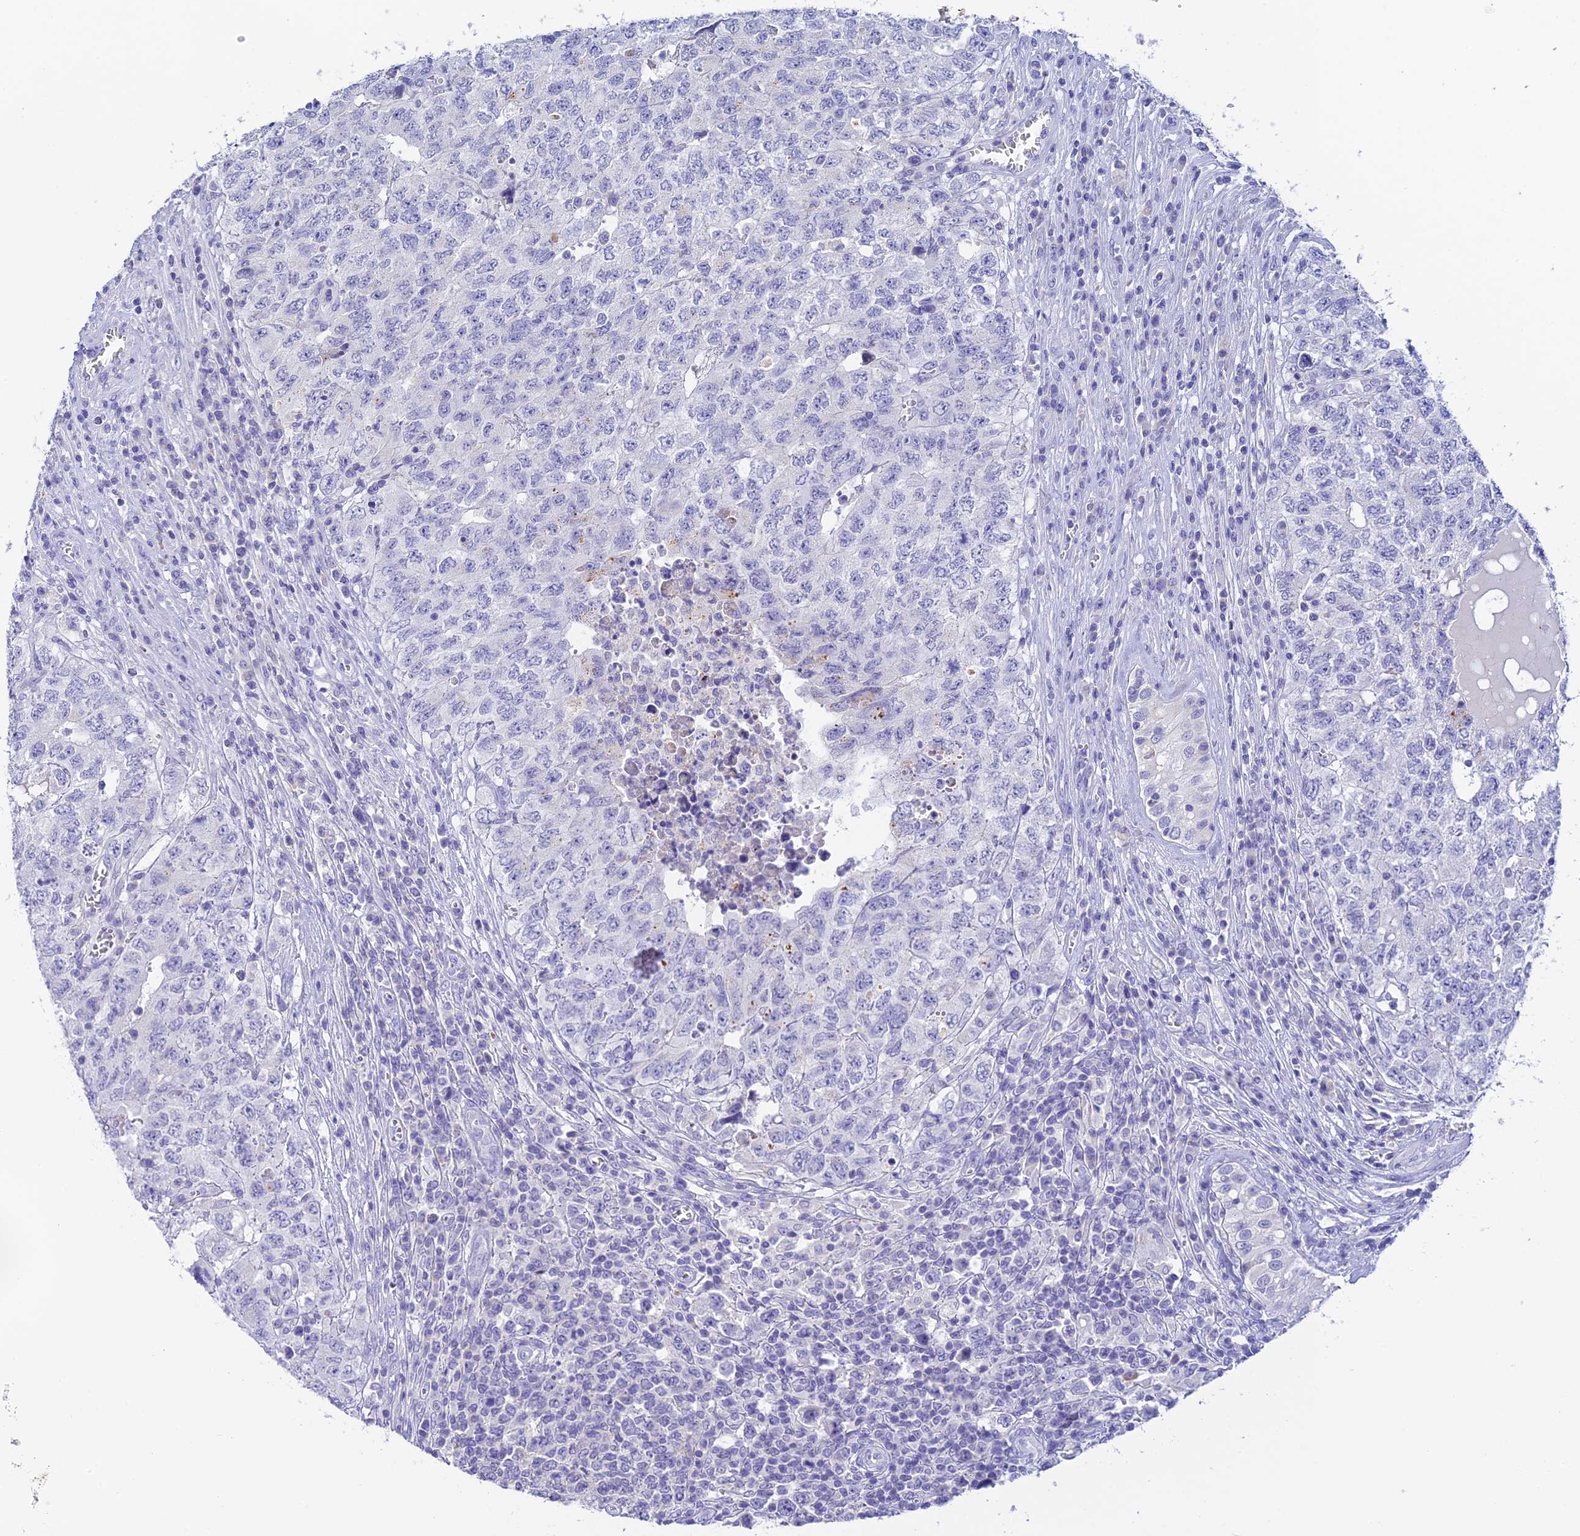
{"staining": {"intensity": "negative", "quantity": "none", "location": "none"}, "tissue": "testis cancer", "cell_type": "Tumor cells", "image_type": "cancer", "snomed": [{"axis": "morphology", "description": "Carcinoma, Embryonal, NOS"}, {"axis": "topography", "description": "Testis"}], "caption": "Protein analysis of testis cancer (embryonal carcinoma) shows no significant positivity in tumor cells. The staining is performed using DAB brown chromogen with nuclei counter-stained in using hematoxylin.", "gene": "C12orf29", "patient": {"sex": "male", "age": 34}}